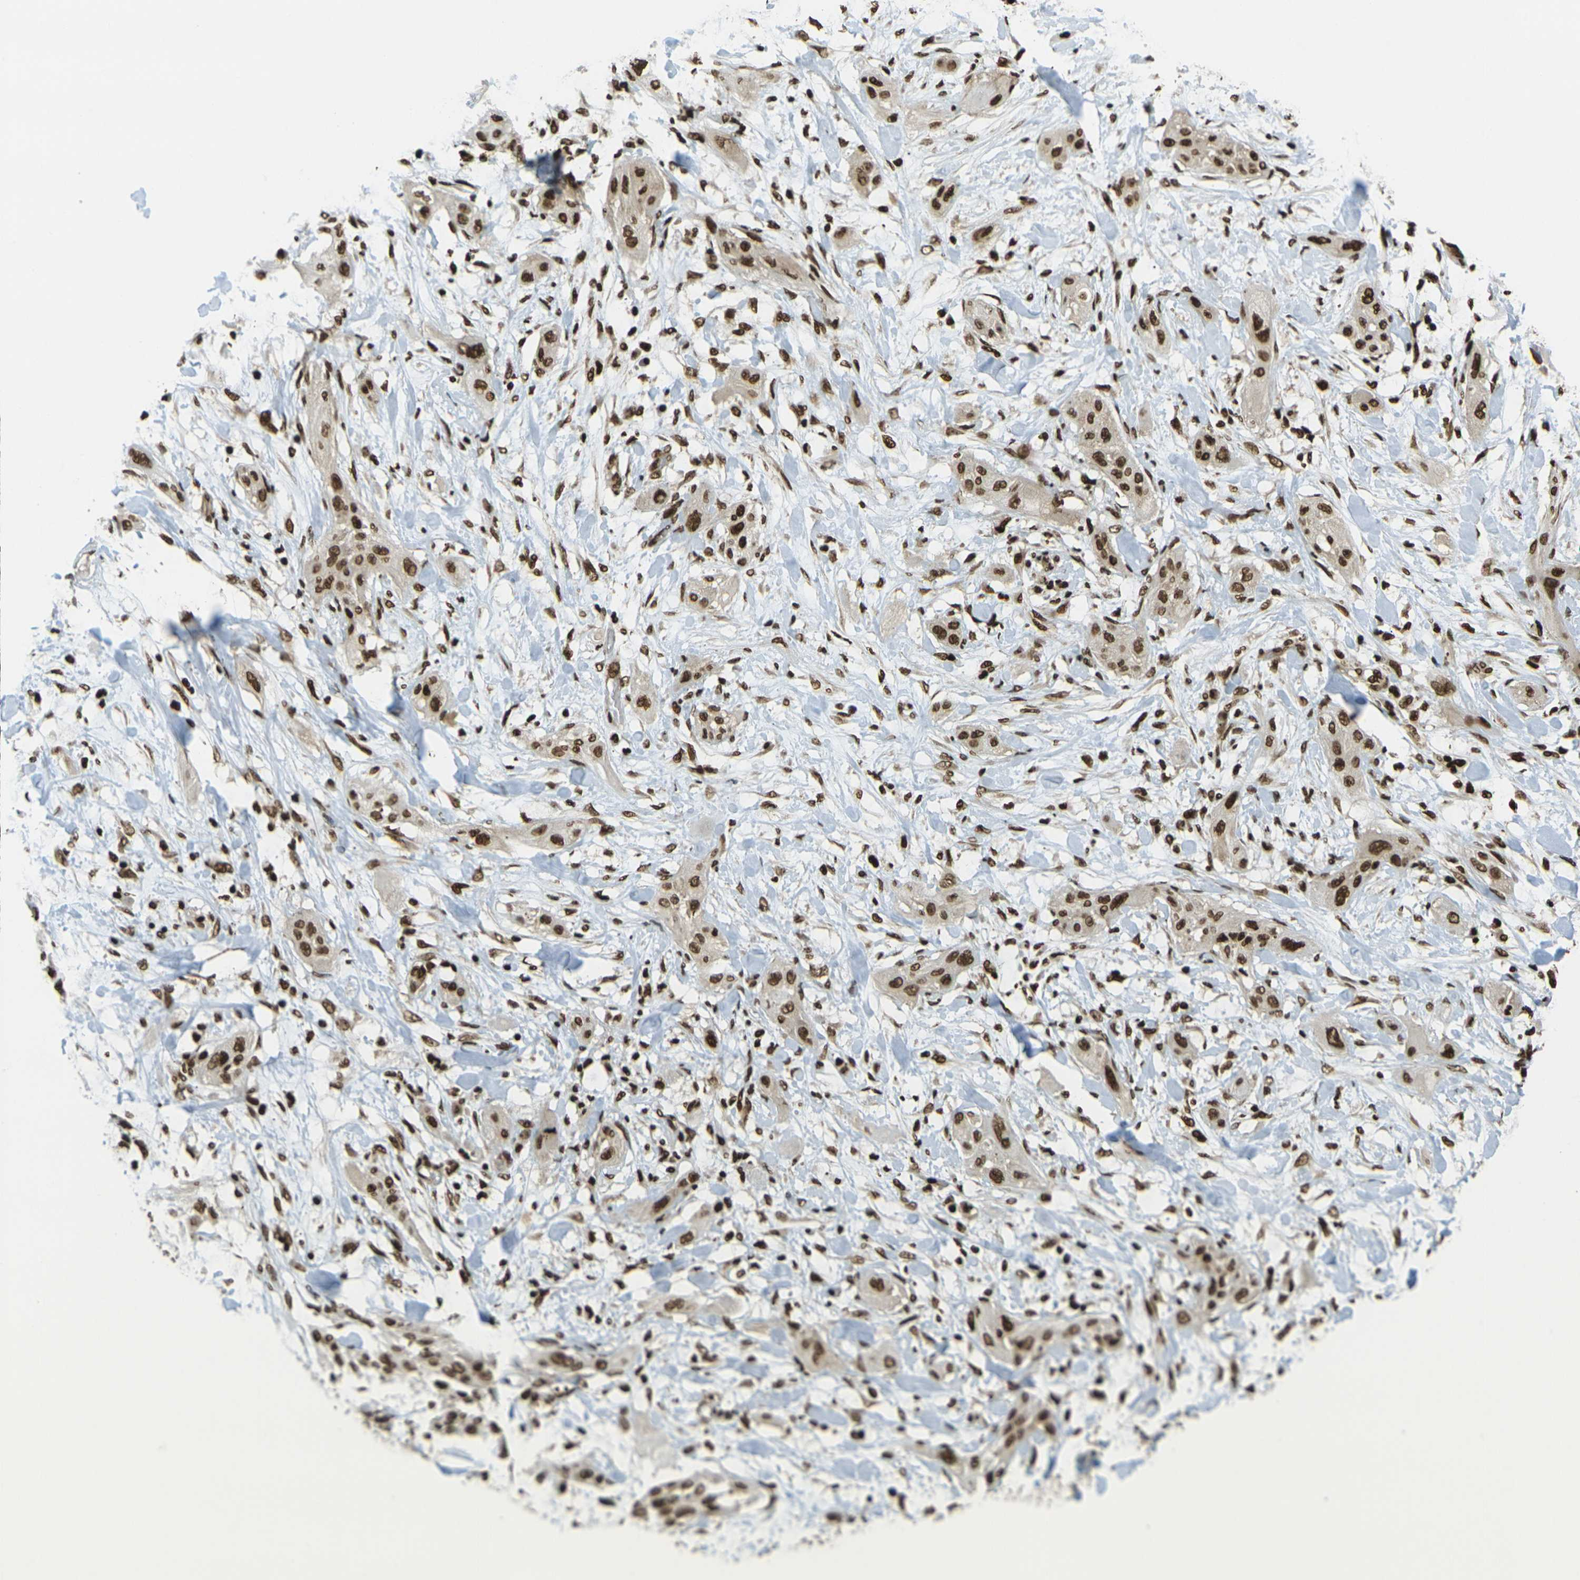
{"staining": {"intensity": "moderate", "quantity": ">75%", "location": "cytoplasmic/membranous,nuclear"}, "tissue": "lung cancer", "cell_type": "Tumor cells", "image_type": "cancer", "snomed": [{"axis": "morphology", "description": "Squamous cell carcinoma, NOS"}, {"axis": "topography", "description": "Lung"}], "caption": "Immunohistochemical staining of human lung cancer (squamous cell carcinoma) demonstrates medium levels of moderate cytoplasmic/membranous and nuclear protein expression in about >75% of tumor cells.", "gene": "RUVBL2", "patient": {"sex": "female", "age": 47}}